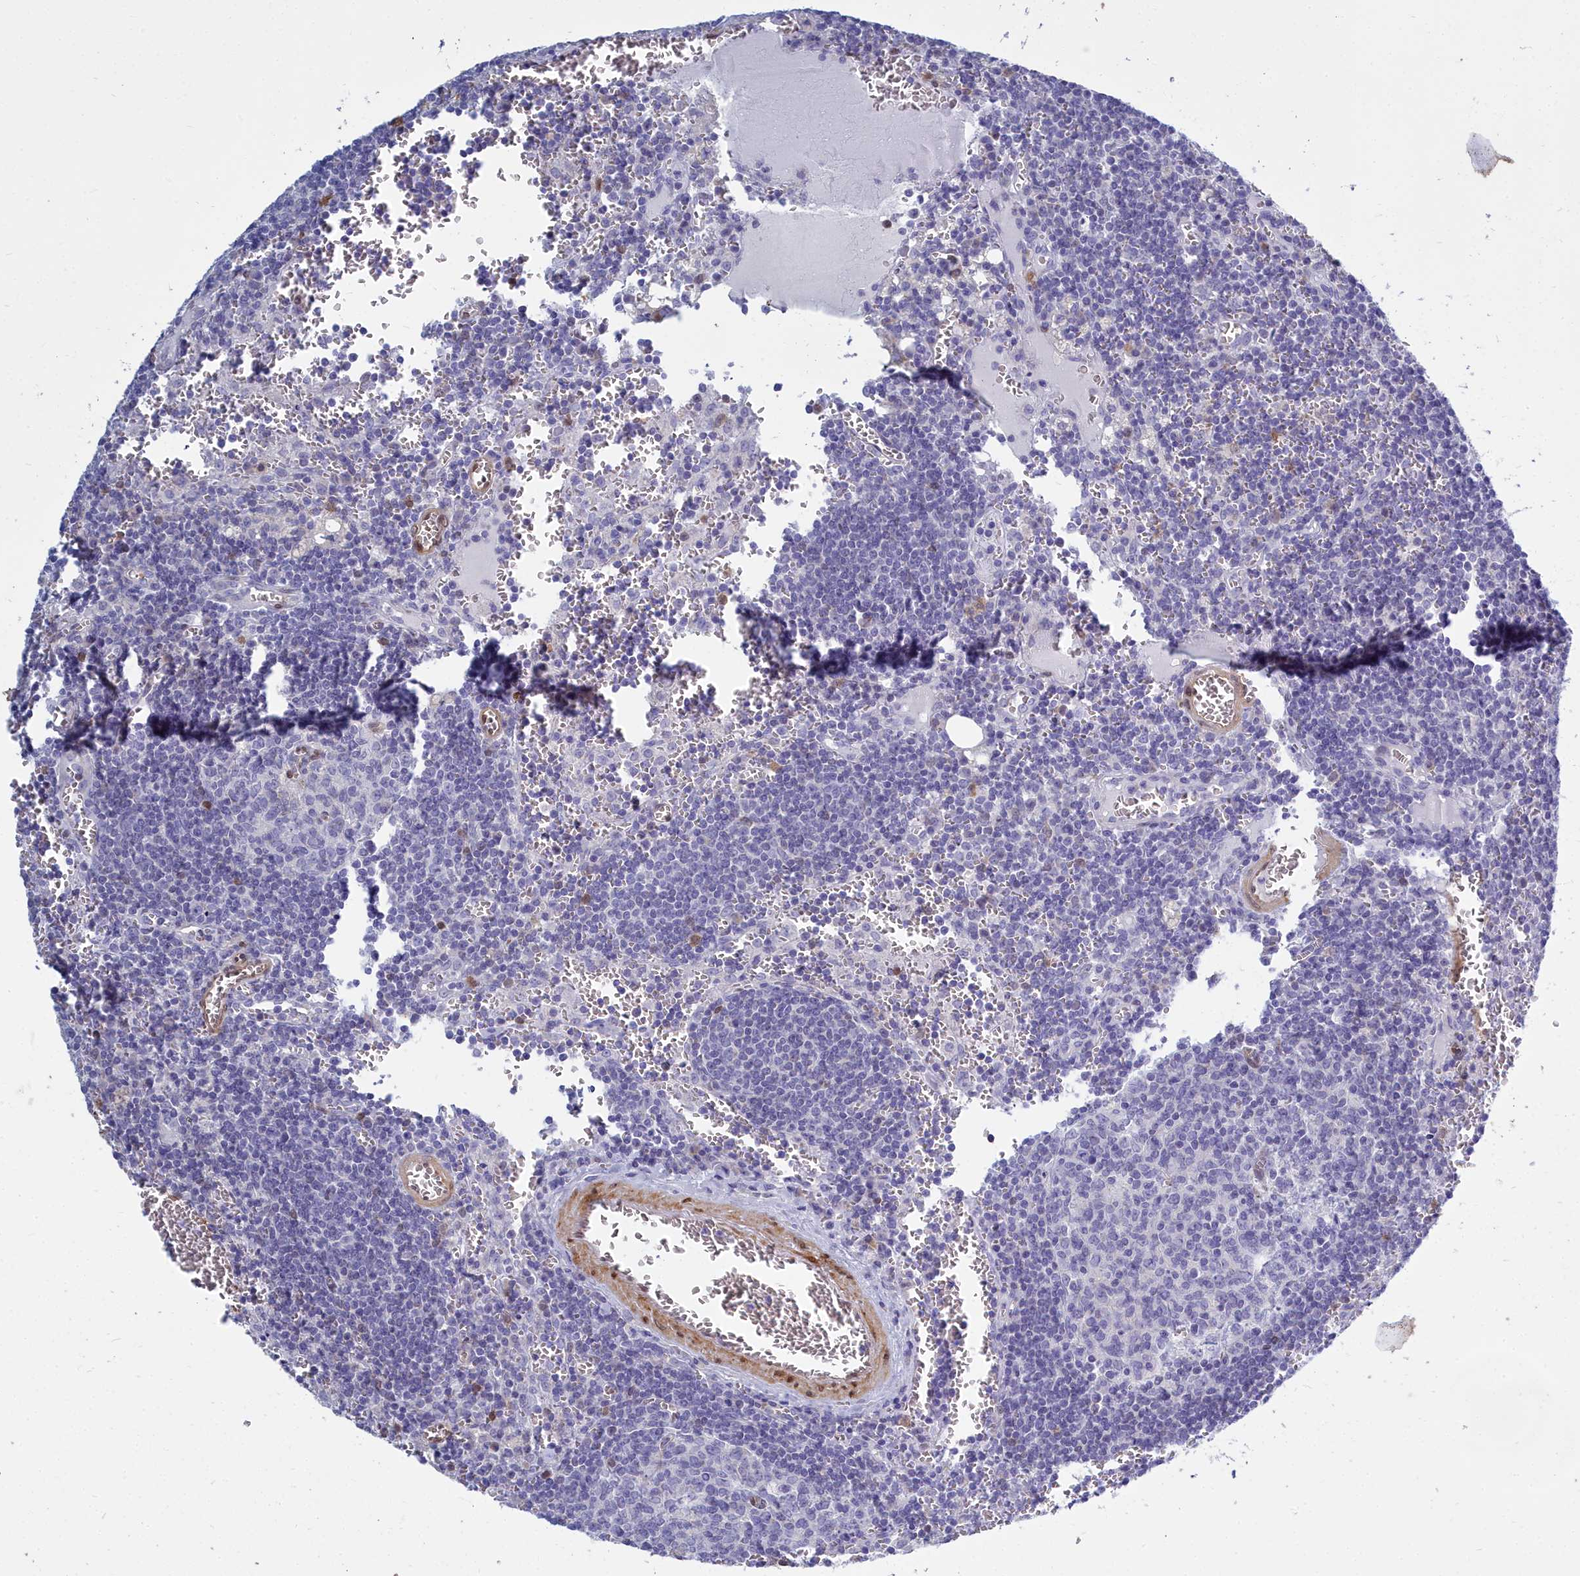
{"staining": {"intensity": "negative", "quantity": "none", "location": "none"}, "tissue": "lymph node", "cell_type": "Germinal center cells", "image_type": "normal", "snomed": [{"axis": "morphology", "description": "Normal tissue, NOS"}, {"axis": "topography", "description": "Lymph node"}], "caption": "The image demonstrates no staining of germinal center cells in normal lymph node.", "gene": "PPP1R14A", "patient": {"sex": "female", "age": 73}}